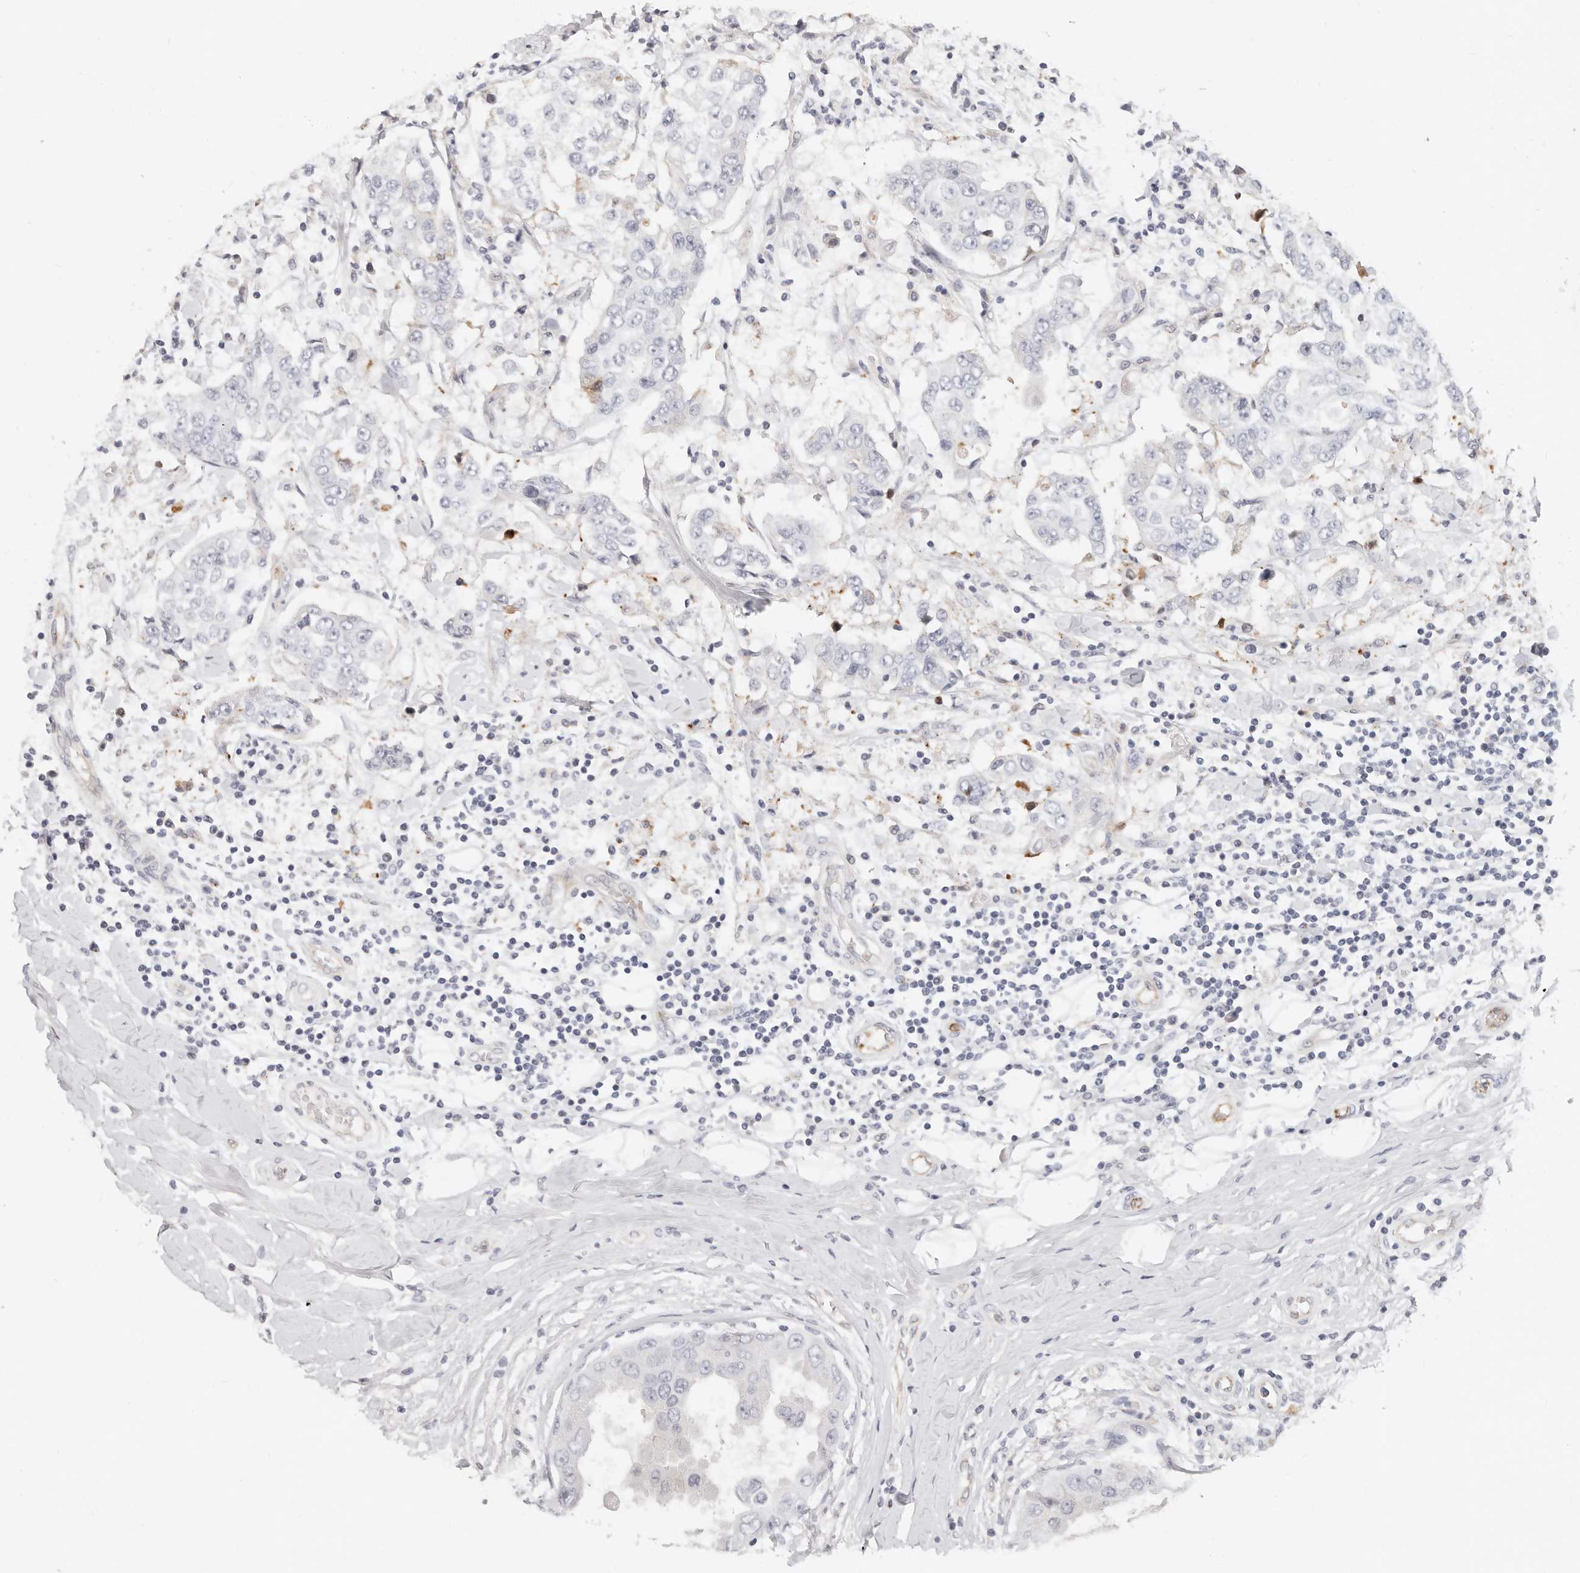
{"staining": {"intensity": "negative", "quantity": "none", "location": "none"}, "tissue": "breast cancer", "cell_type": "Tumor cells", "image_type": "cancer", "snomed": [{"axis": "morphology", "description": "Duct carcinoma"}, {"axis": "topography", "description": "Breast"}], "caption": "Immunohistochemistry (IHC) photomicrograph of neoplastic tissue: invasive ductal carcinoma (breast) stained with DAB (3,3'-diaminobenzidine) displays no significant protein expression in tumor cells.", "gene": "ZRANB1", "patient": {"sex": "female", "age": 27}}